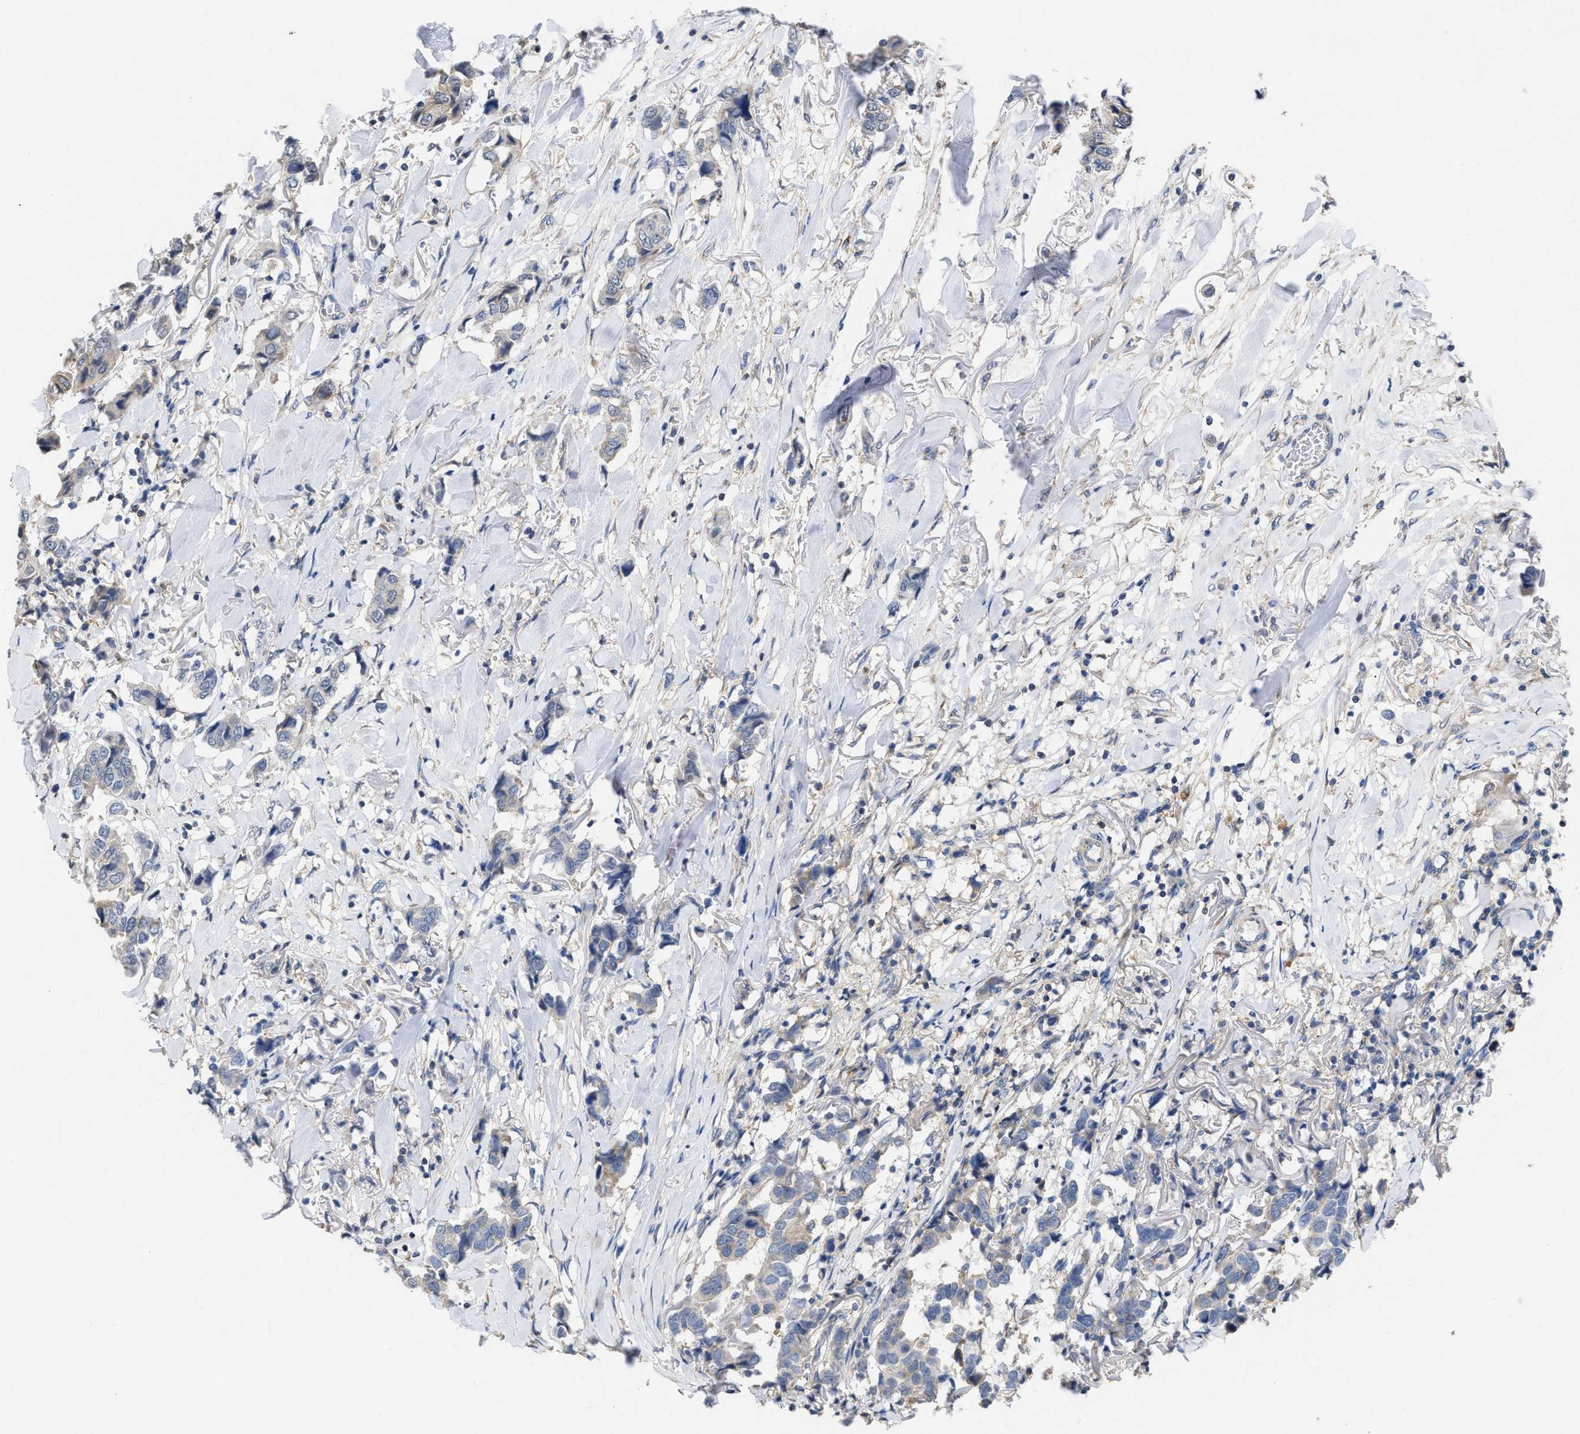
{"staining": {"intensity": "negative", "quantity": "none", "location": "none"}, "tissue": "breast cancer", "cell_type": "Tumor cells", "image_type": "cancer", "snomed": [{"axis": "morphology", "description": "Duct carcinoma"}, {"axis": "topography", "description": "Breast"}], "caption": "Micrograph shows no protein positivity in tumor cells of breast cancer (invasive ductal carcinoma) tissue. (Brightfield microscopy of DAB IHC at high magnification).", "gene": "TMEM131", "patient": {"sex": "female", "age": 80}}